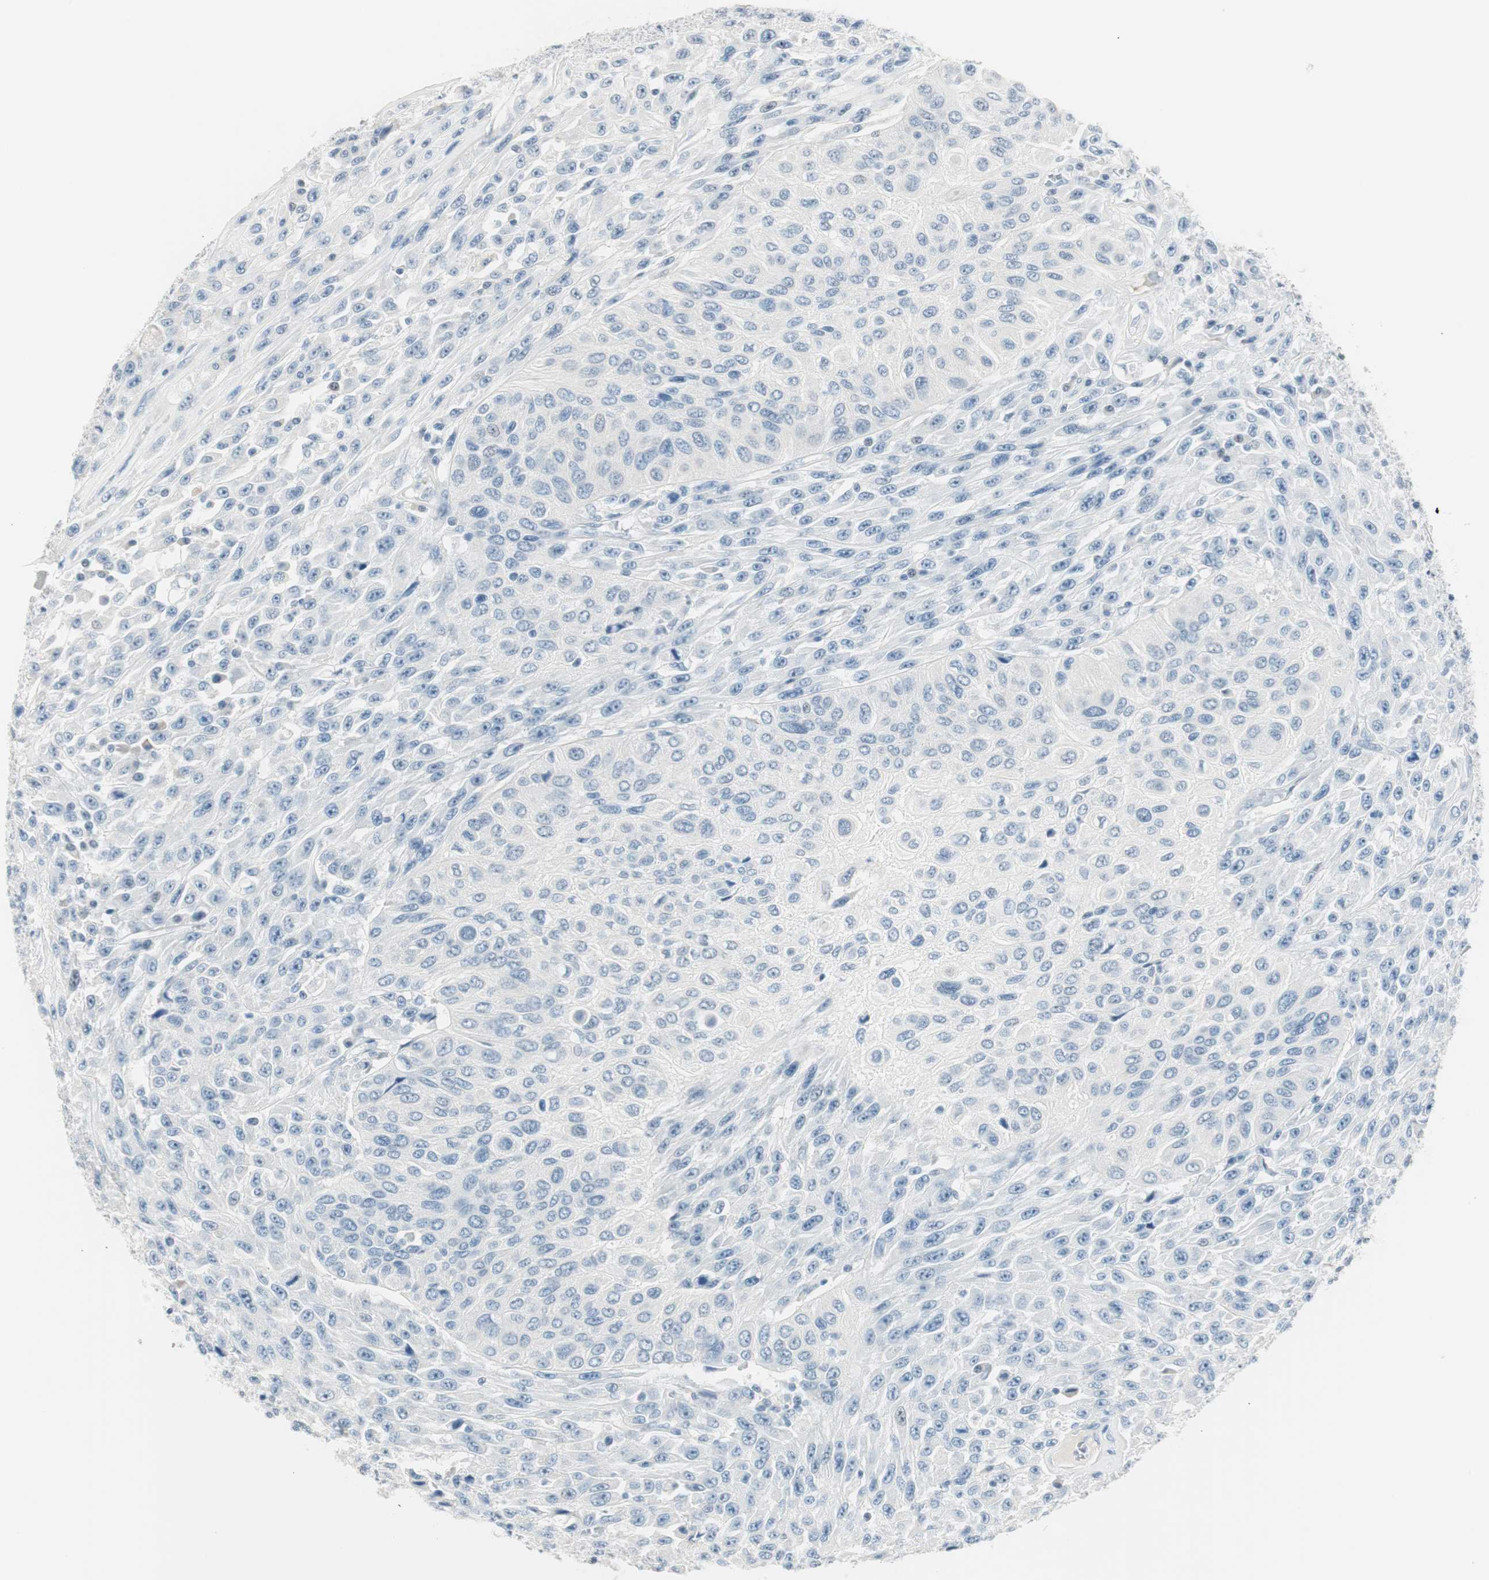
{"staining": {"intensity": "negative", "quantity": "none", "location": "none"}, "tissue": "urothelial cancer", "cell_type": "Tumor cells", "image_type": "cancer", "snomed": [{"axis": "morphology", "description": "Urothelial carcinoma, High grade"}, {"axis": "topography", "description": "Urinary bladder"}], "caption": "IHC of urothelial cancer exhibits no expression in tumor cells.", "gene": "HOXB13", "patient": {"sex": "male", "age": 66}}